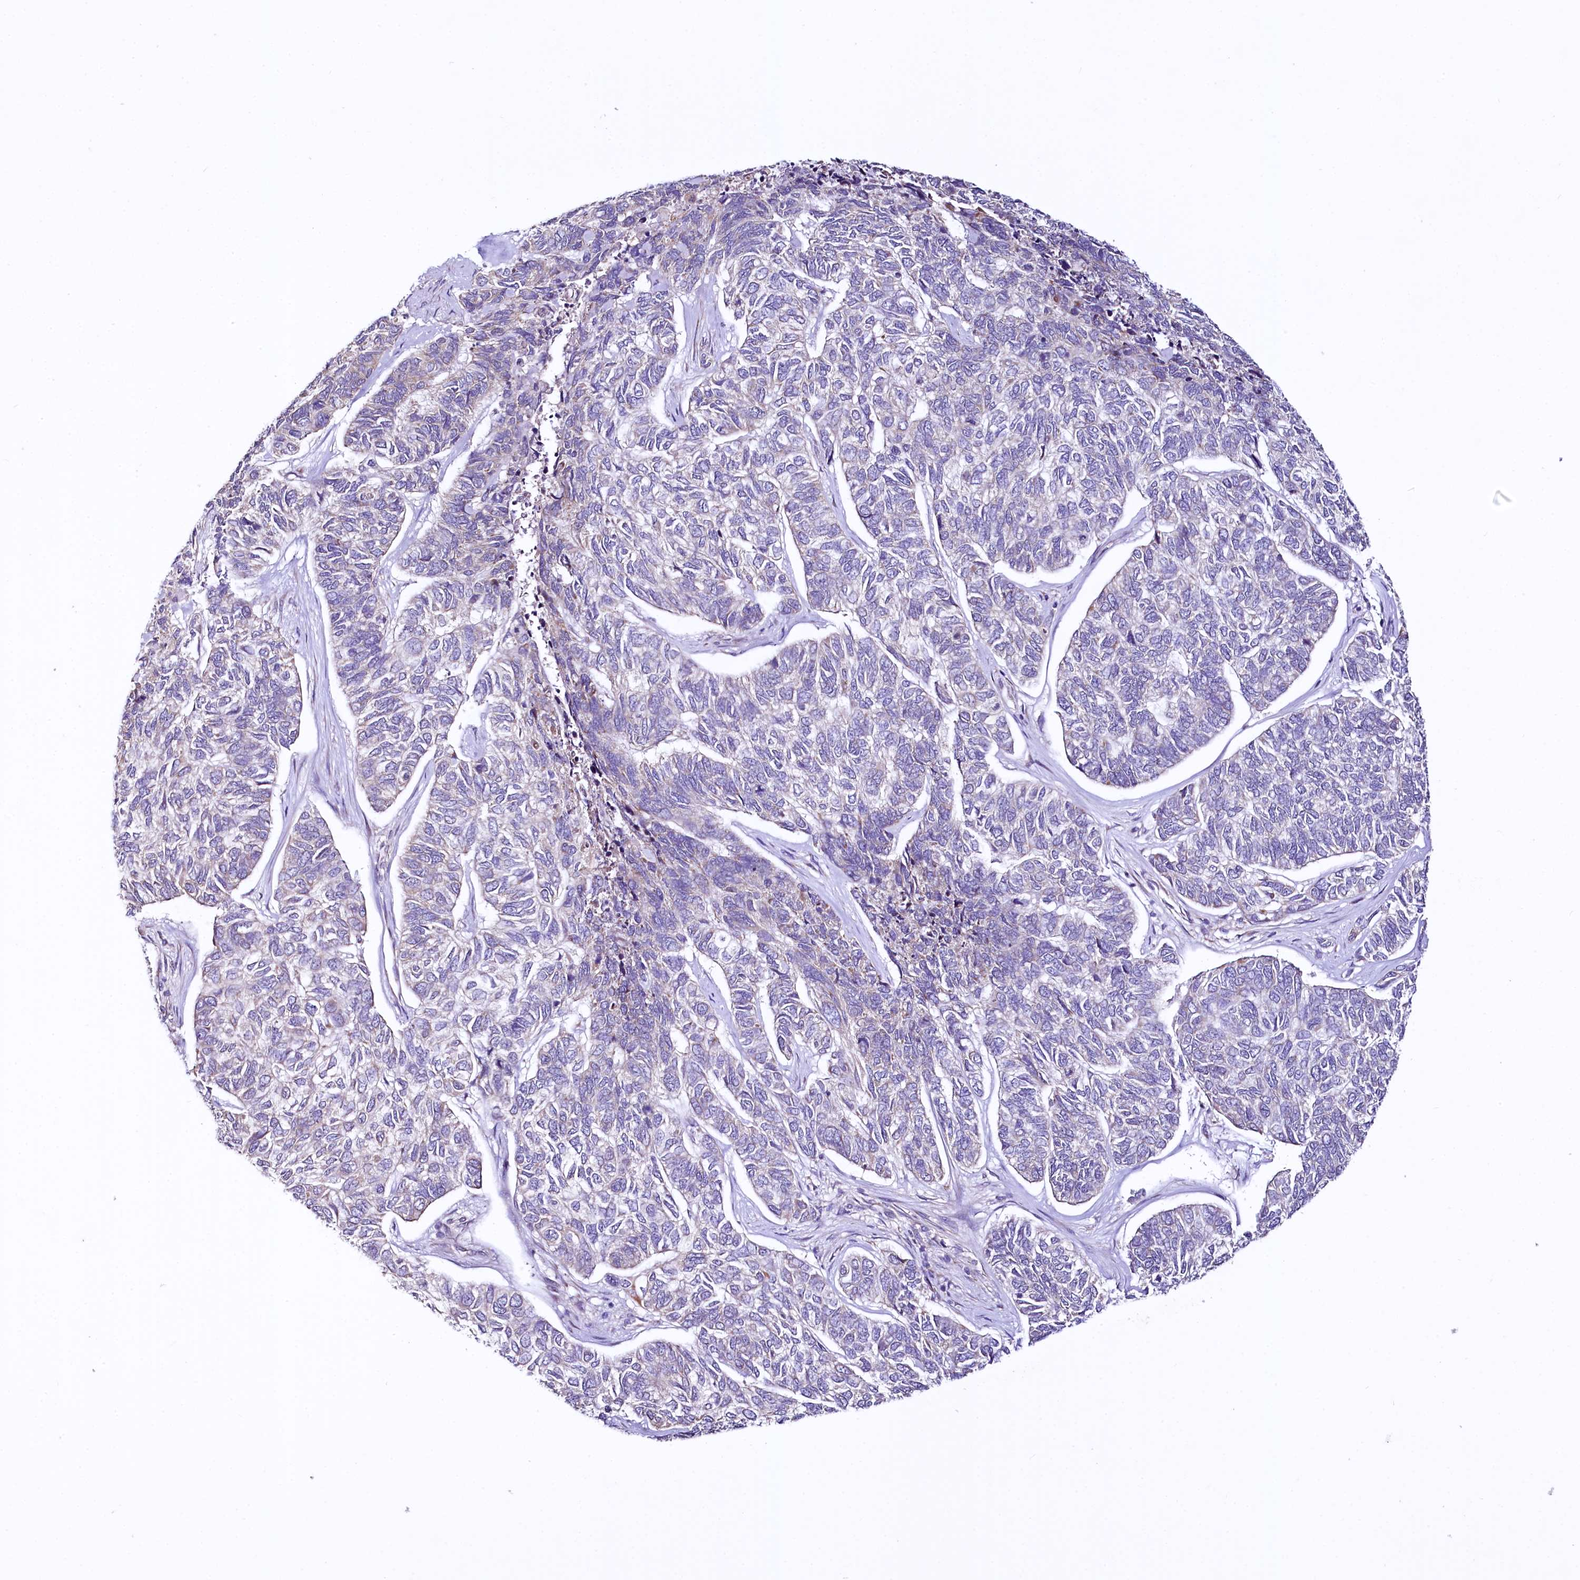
{"staining": {"intensity": "negative", "quantity": "none", "location": "none"}, "tissue": "skin cancer", "cell_type": "Tumor cells", "image_type": "cancer", "snomed": [{"axis": "morphology", "description": "Basal cell carcinoma"}, {"axis": "topography", "description": "Skin"}], "caption": "Human basal cell carcinoma (skin) stained for a protein using immunohistochemistry (IHC) exhibits no positivity in tumor cells.", "gene": "CEP295", "patient": {"sex": "female", "age": 65}}